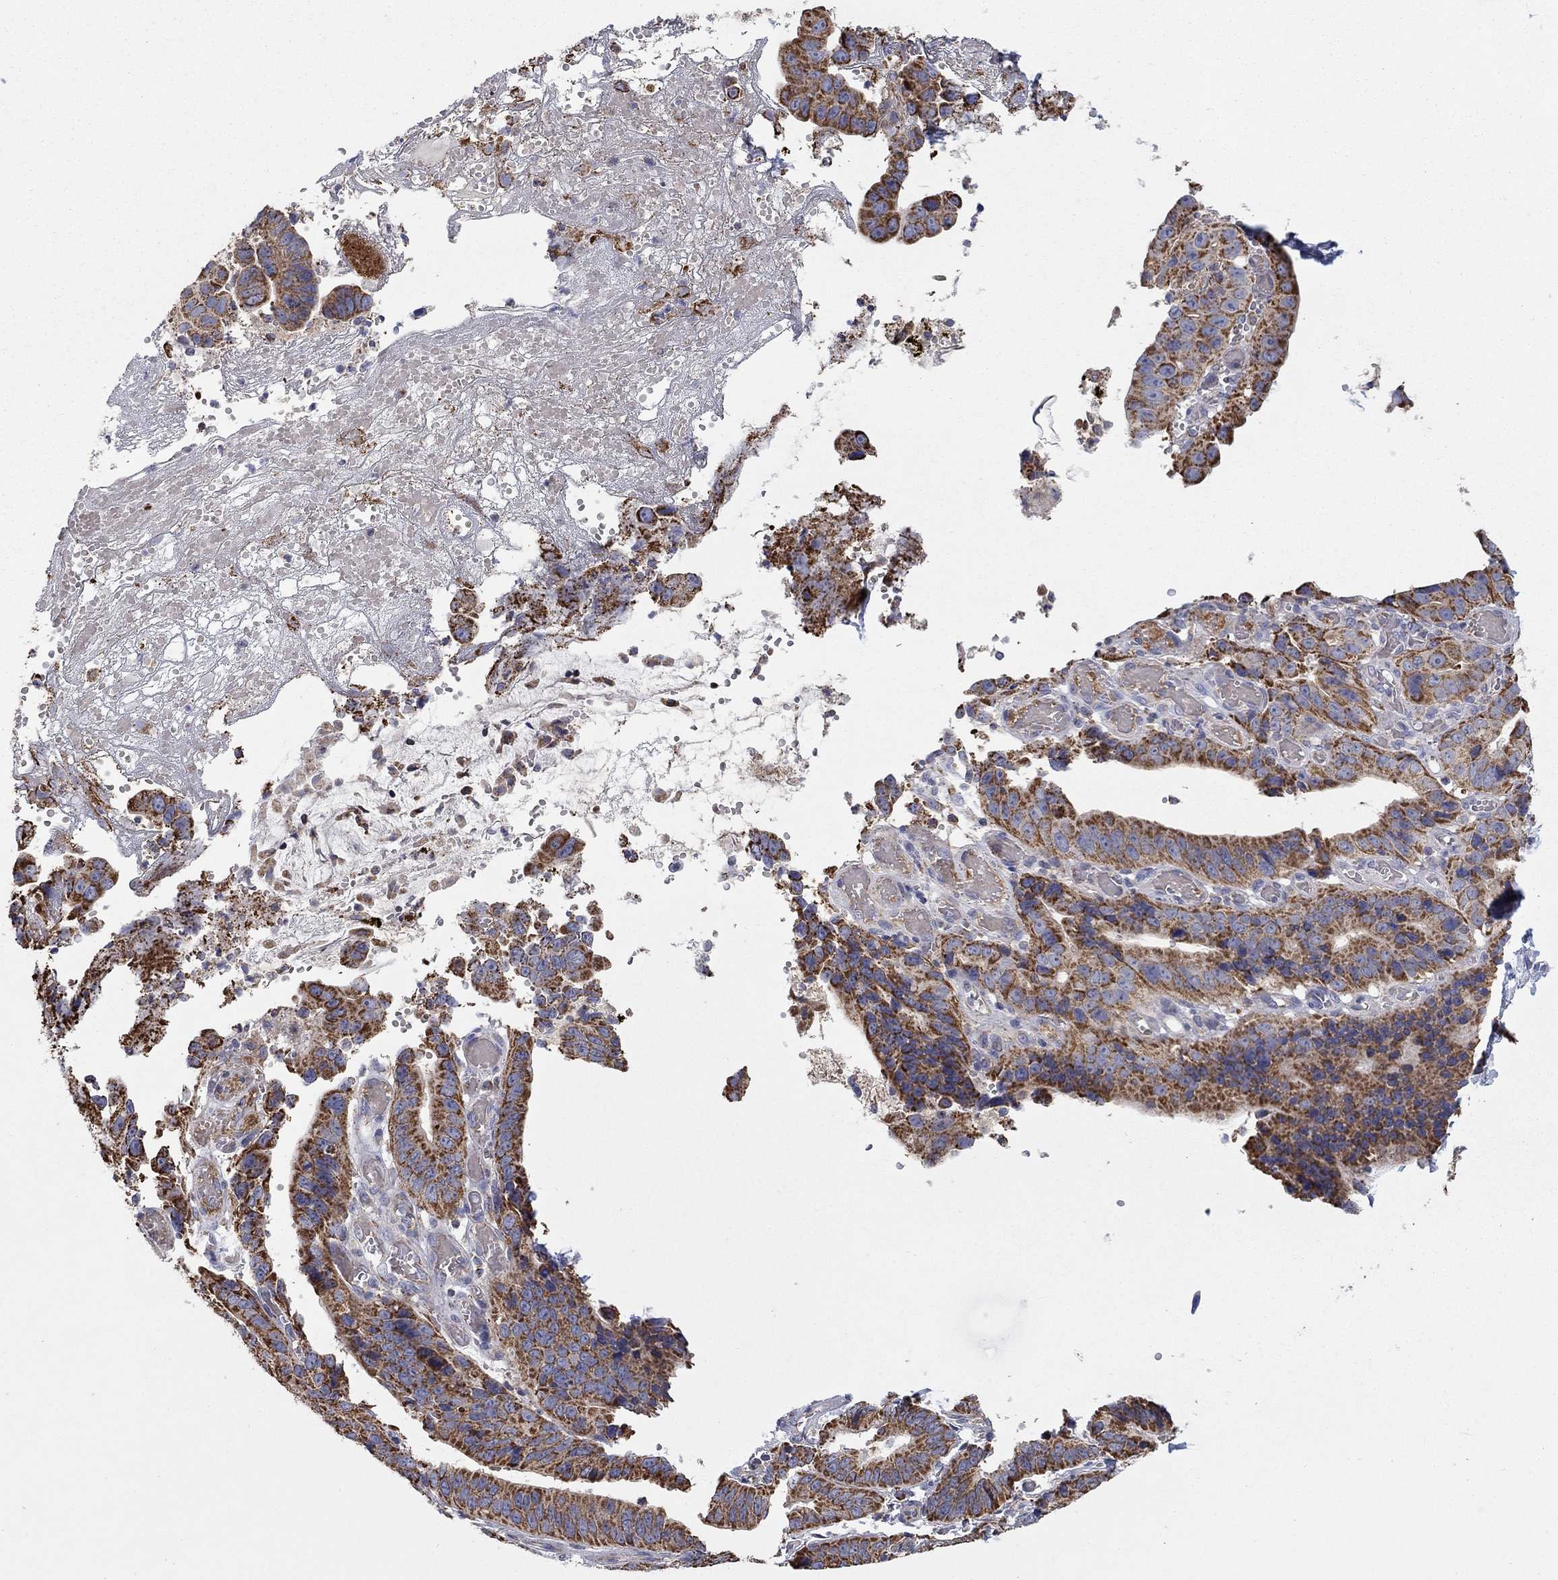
{"staining": {"intensity": "strong", "quantity": ">75%", "location": "cytoplasmic/membranous"}, "tissue": "stomach cancer", "cell_type": "Tumor cells", "image_type": "cancer", "snomed": [{"axis": "morphology", "description": "Adenocarcinoma, NOS"}, {"axis": "topography", "description": "Stomach"}], "caption": "Adenocarcinoma (stomach) stained for a protein displays strong cytoplasmic/membranous positivity in tumor cells. (IHC, brightfield microscopy, high magnification).", "gene": "HPS5", "patient": {"sex": "male", "age": 84}}